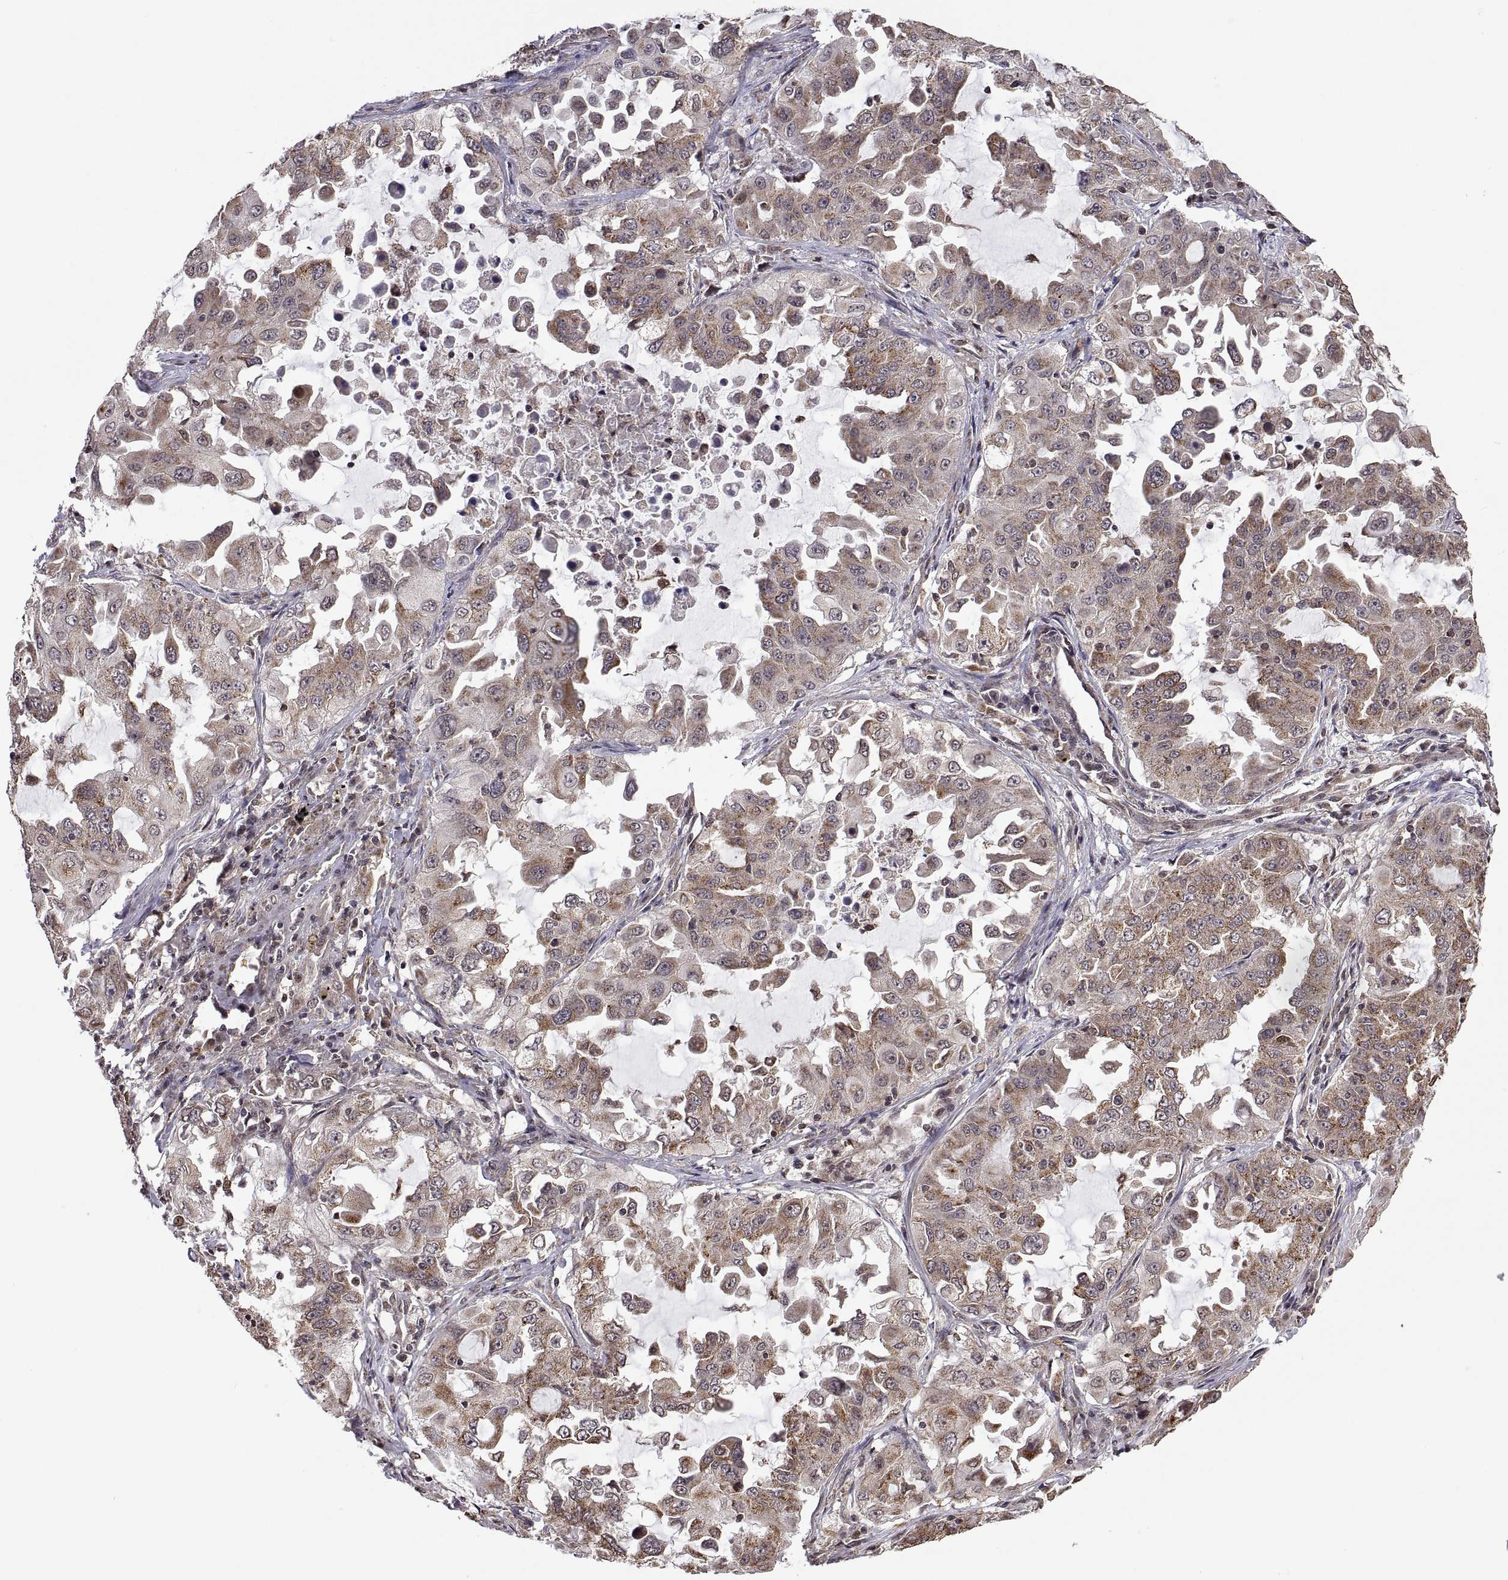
{"staining": {"intensity": "weak", "quantity": ">75%", "location": "cytoplasmic/membranous"}, "tissue": "lung cancer", "cell_type": "Tumor cells", "image_type": "cancer", "snomed": [{"axis": "morphology", "description": "Adenocarcinoma, NOS"}, {"axis": "topography", "description": "Lung"}], "caption": "Adenocarcinoma (lung) stained with a protein marker demonstrates weak staining in tumor cells.", "gene": "ZNRF2", "patient": {"sex": "female", "age": 61}}